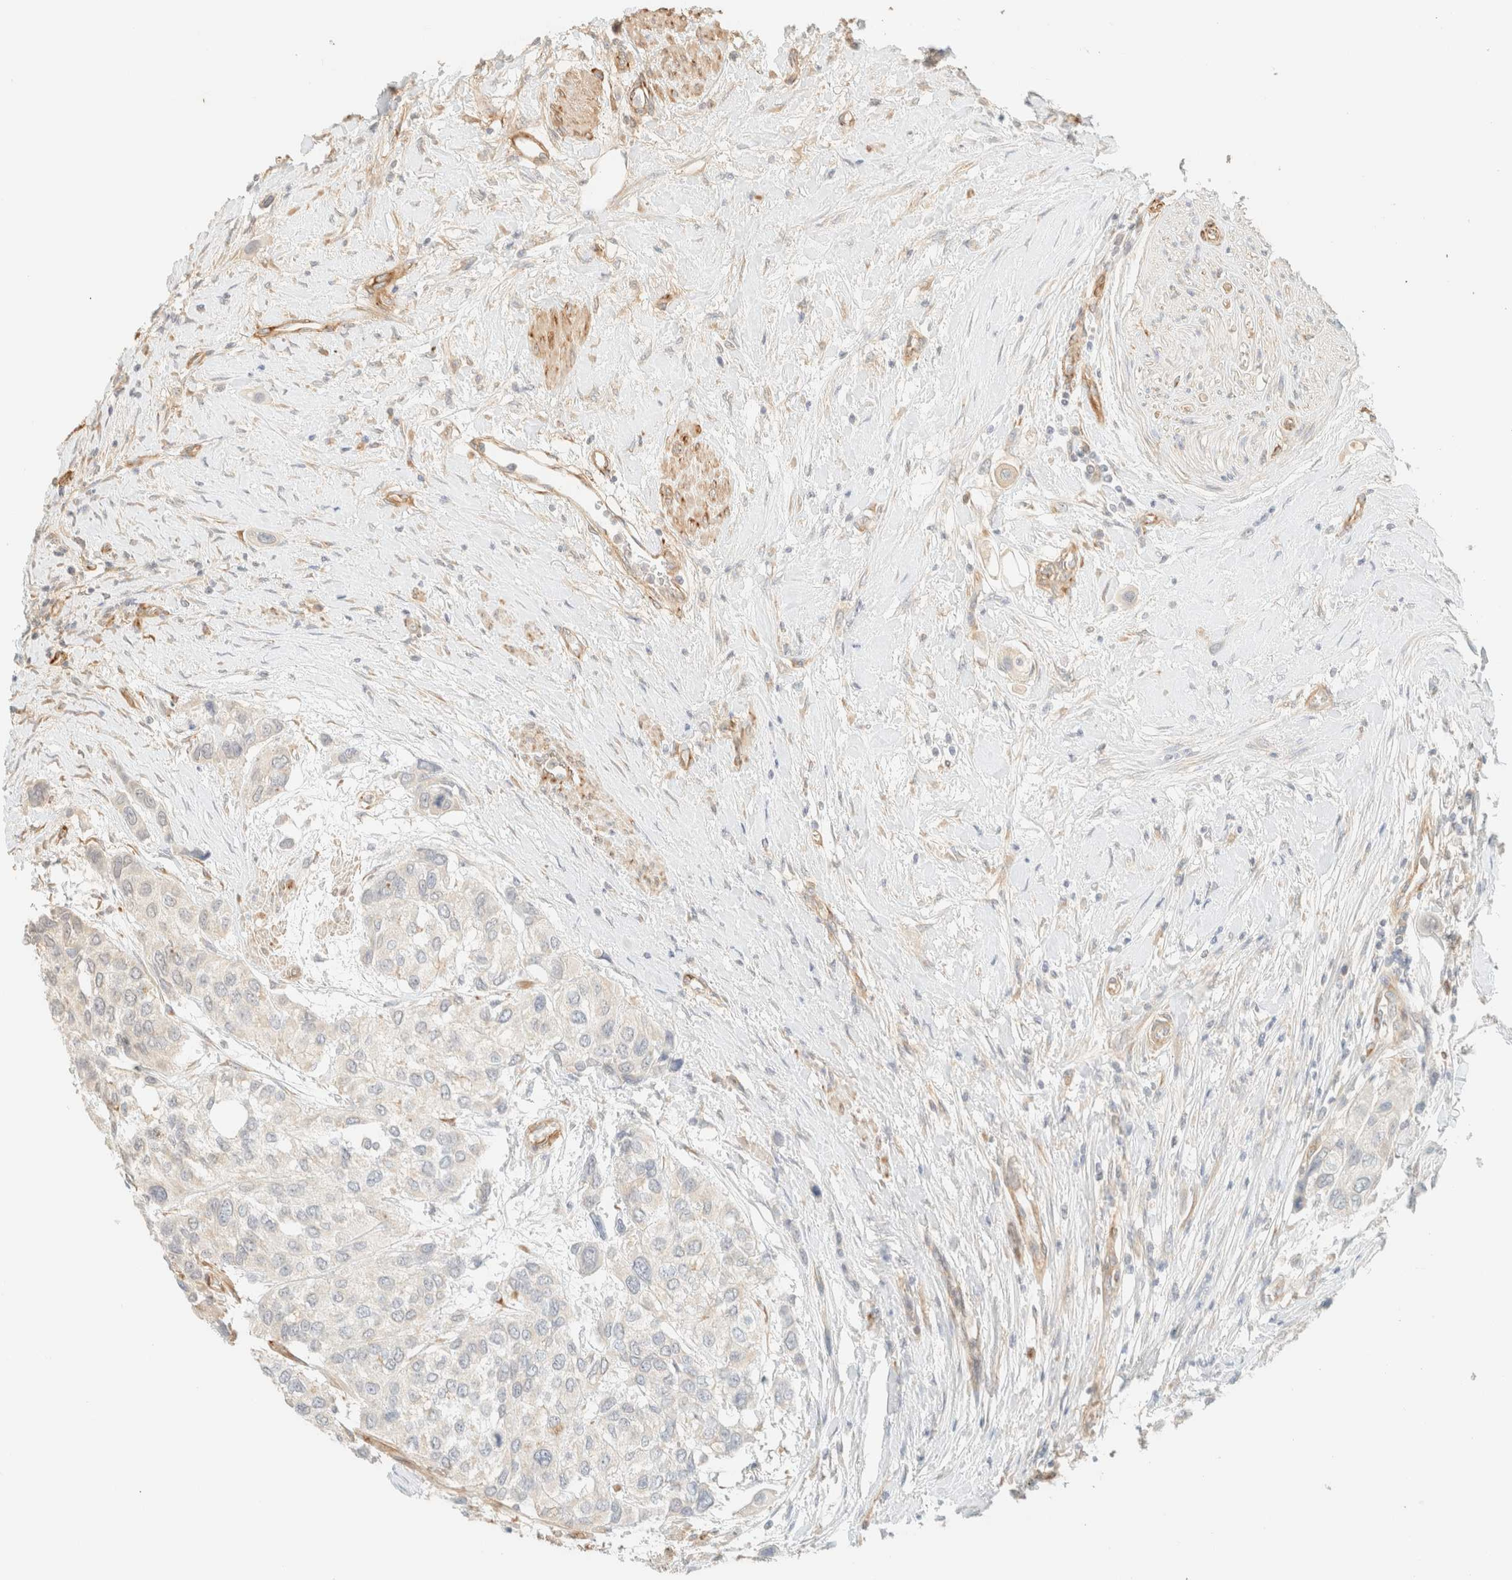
{"staining": {"intensity": "negative", "quantity": "none", "location": "none"}, "tissue": "urothelial cancer", "cell_type": "Tumor cells", "image_type": "cancer", "snomed": [{"axis": "morphology", "description": "Urothelial carcinoma, High grade"}, {"axis": "topography", "description": "Urinary bladder"}], "caption": "DAB immunohistochemical staining of urothelial cancer reveals no significant expression in tumor cells. (DAB immunohistochemistry visualized using brightfield microscopy, high magnification).", "gene": "SPARCL1", "patient": {"sex": "female", "age": 56}}